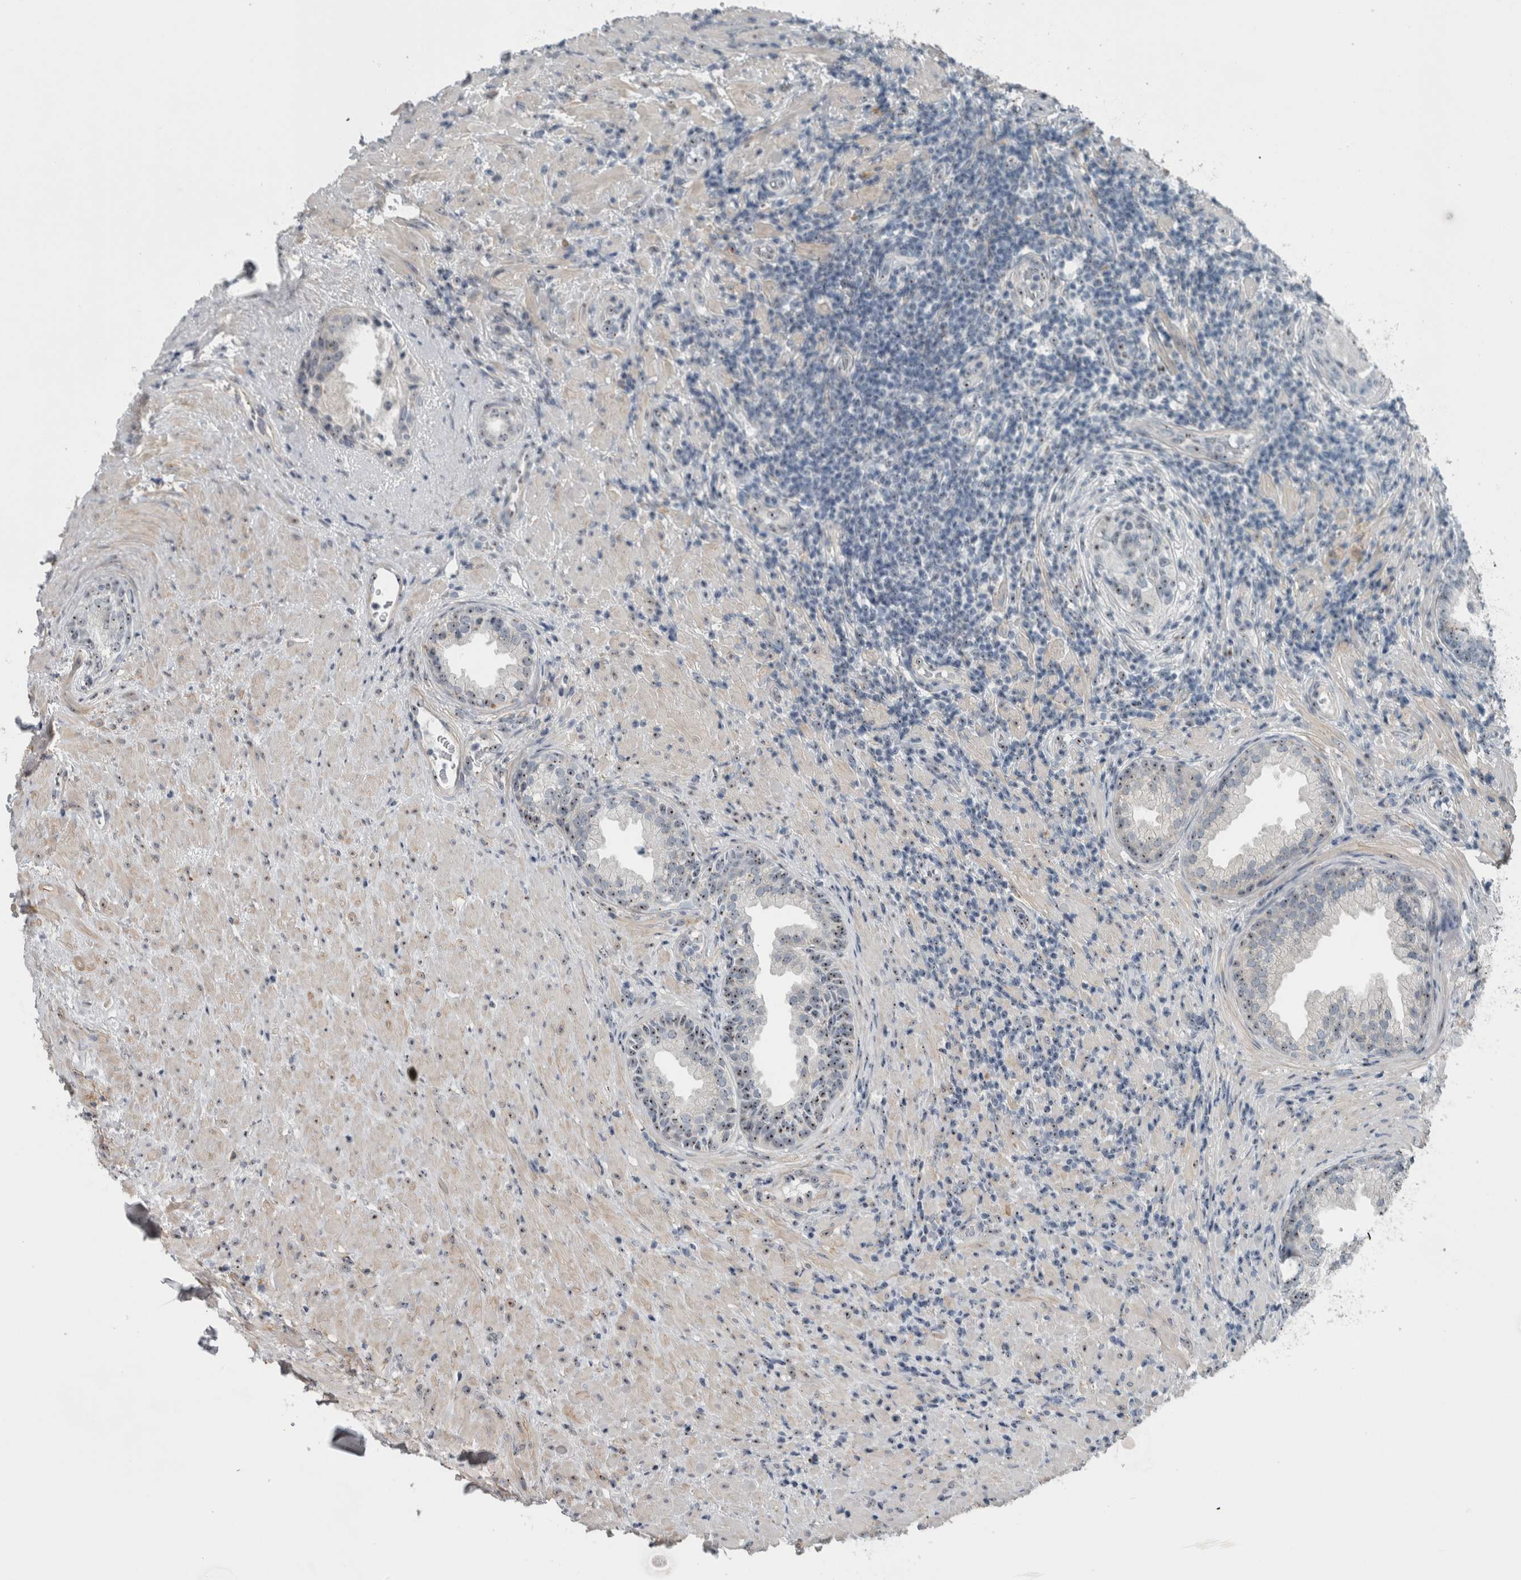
{"staining": {"intensity": "moderate", "quantity": "<25%", "location": "nuclear"}, "tissue": "prostate", "cell_type": "Glandular cells", "image_type": "normal", "snomed": [{"axis": "morphology", "description": "Normal tissue, NOS"}, {"axis": "topography", "description": "Prostate"}], "caption": "A high-resolution histopathology image shows immunohistochemistry (IHC) staining of benign prostate, which displays moderate nuclear positivity in approximately <25% of glandular cells.", "gene": "UTP6", "patient": {"sex": "male", "age": 76}}